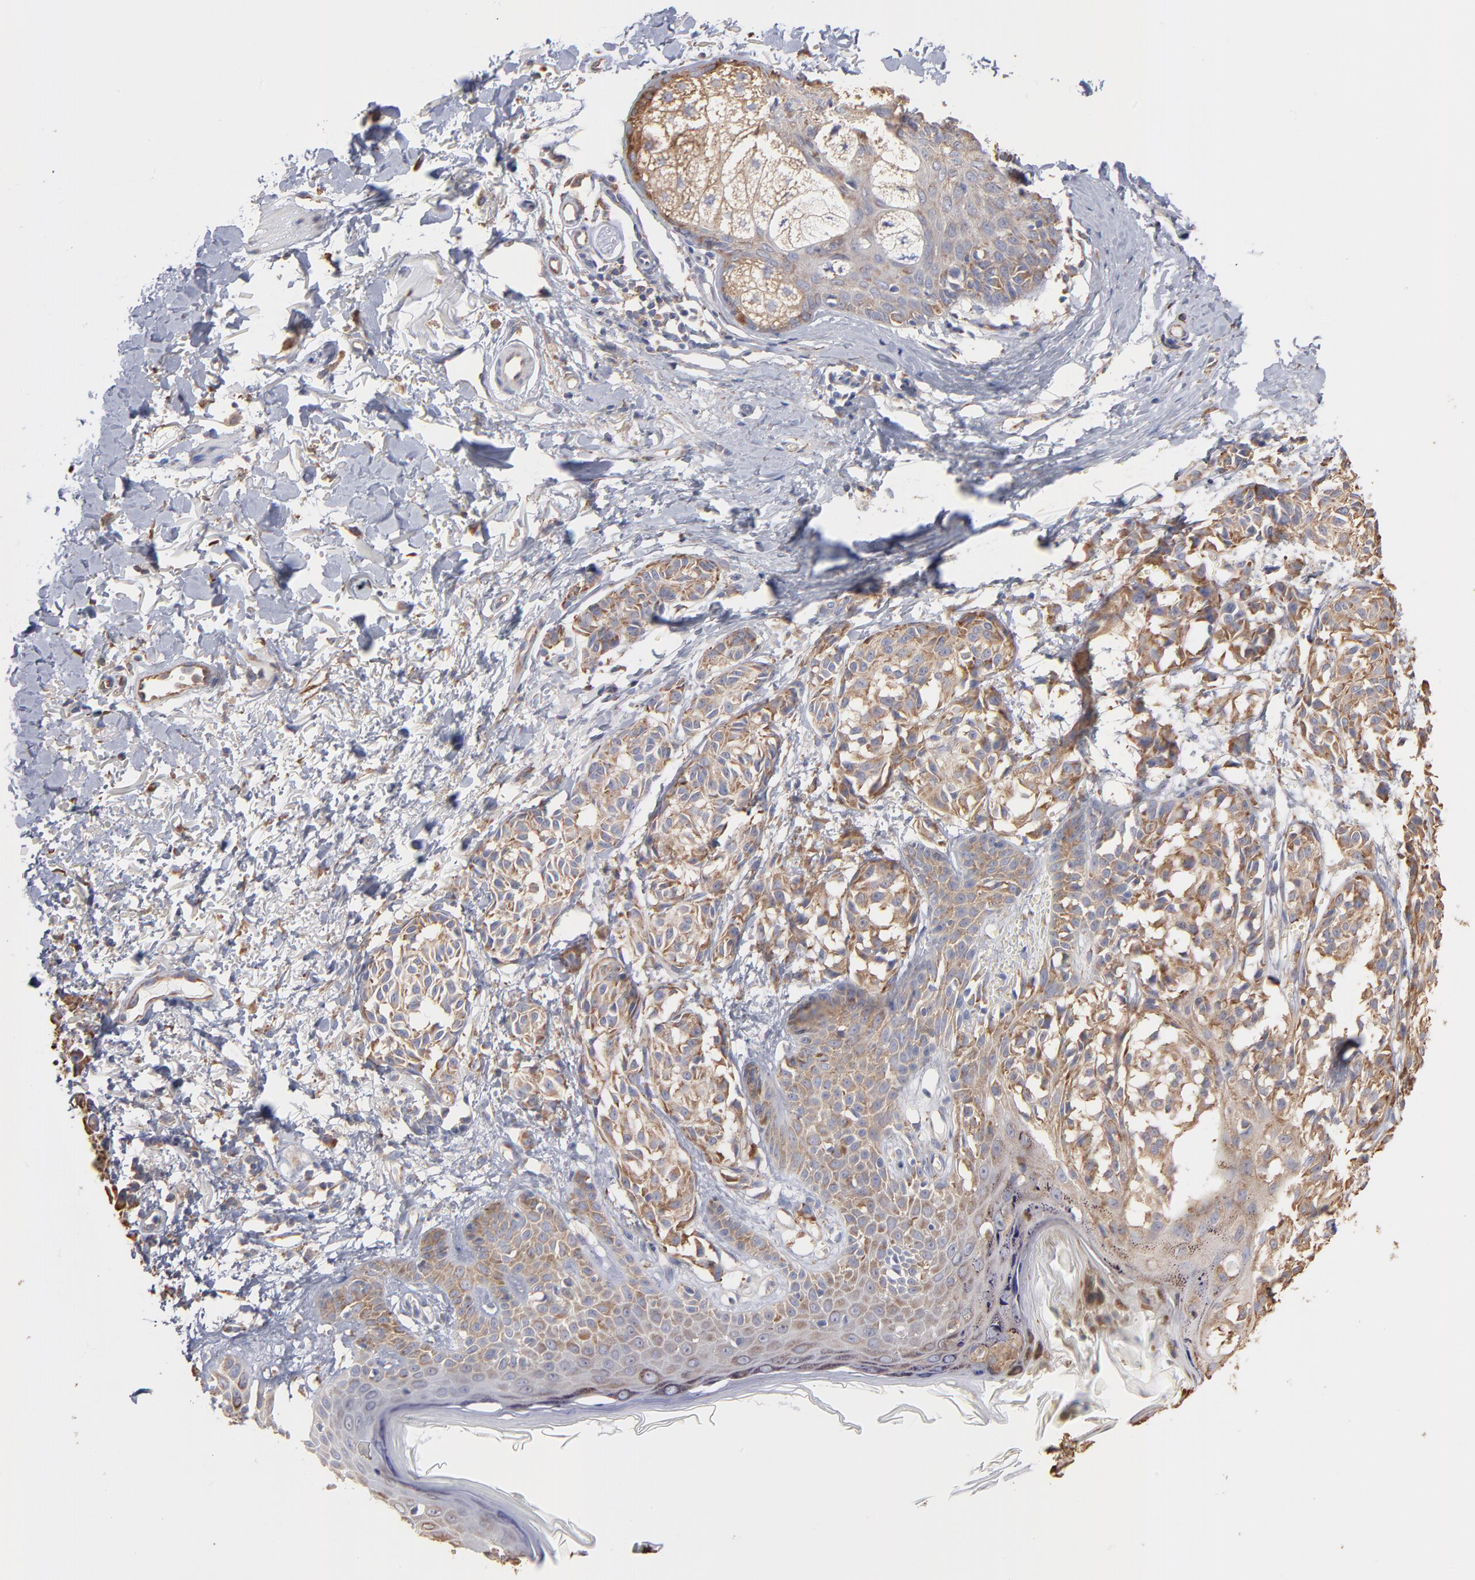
{"staining": {"intensity": "weak", "quantity": ">75%", "location": "cytoplasmic/membranous"}, "tissue": "melanoma", "cell_type": "Tumor cells", "image_type": "cancer", "snomed": [{"axis": "morphology", "description": "Malignant melanoma, NOS"}, {"axis": "topography", "description": "Skin"}], "caption": "Melanoma was stained to show a protein in brown. There is low levels of weak cytoplasmic/membranous staining in approximately >75% of tumor cells.", "gene": "RPL9", "patient": {"sex": "male", "age": 76}}